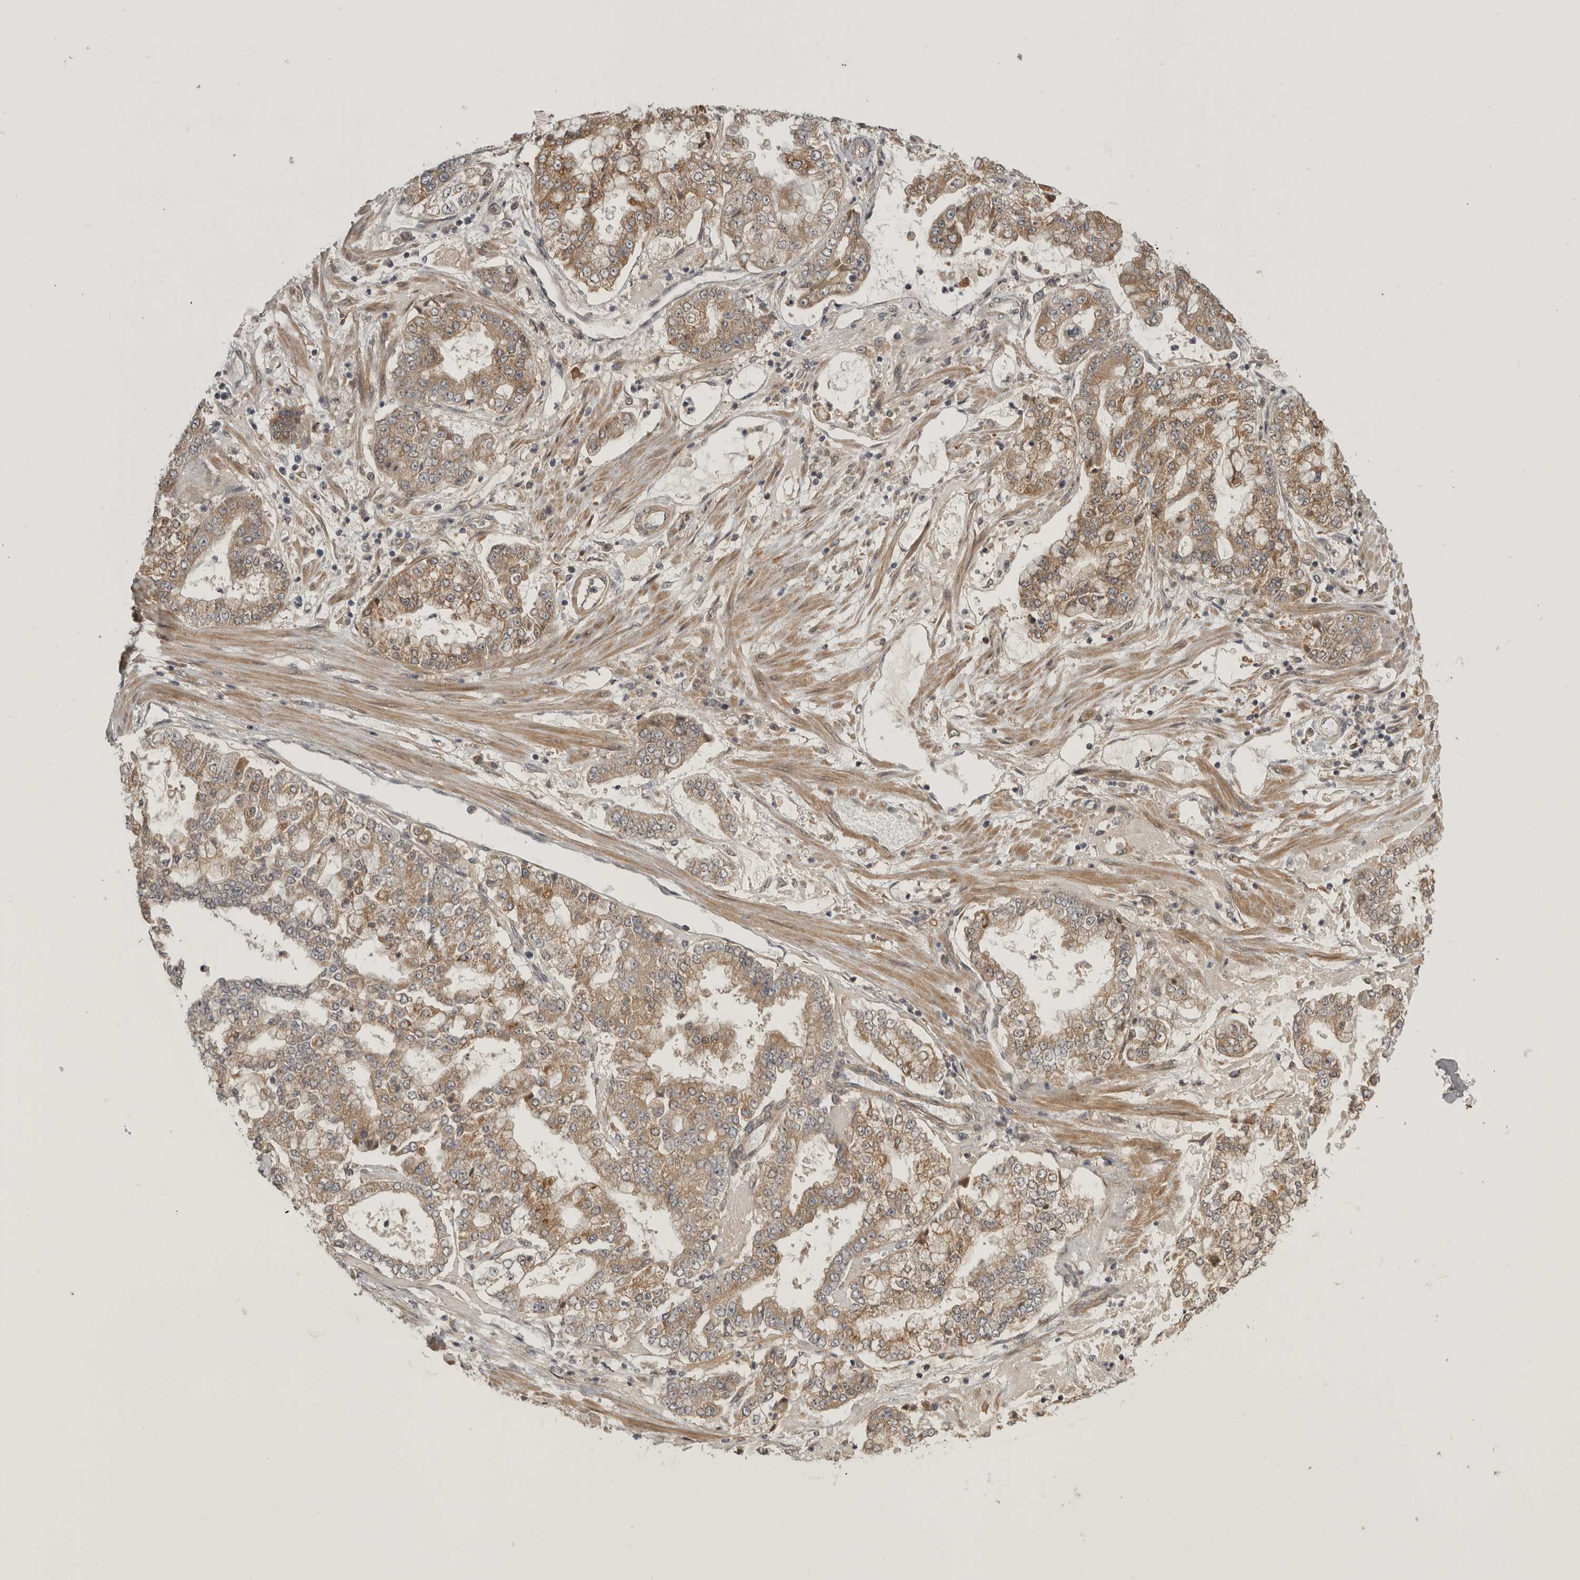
{"staining": {"intensity": "weak", "quantity": ">75%", "location": "cytoplasmic/membranous"}, "tissue": "stomach cancer", "cell_type": "Tumor cells", "image_type": "cancer", "snomed": [{"axis": "morphology", "description": "Adenocarcinoma, NOS"}, {"axis": "topography", "description": "Stomach"}], "caption": "This photomicrograph demonstrates immunohistochemistry staining of stomach cancer (adenocarcinoma), with low weak cytoplasmic/membranous positivity in about >75% of tumor cells.", "gene": "CUEDC1", "patient": {"sex": "male", "age": 76}}